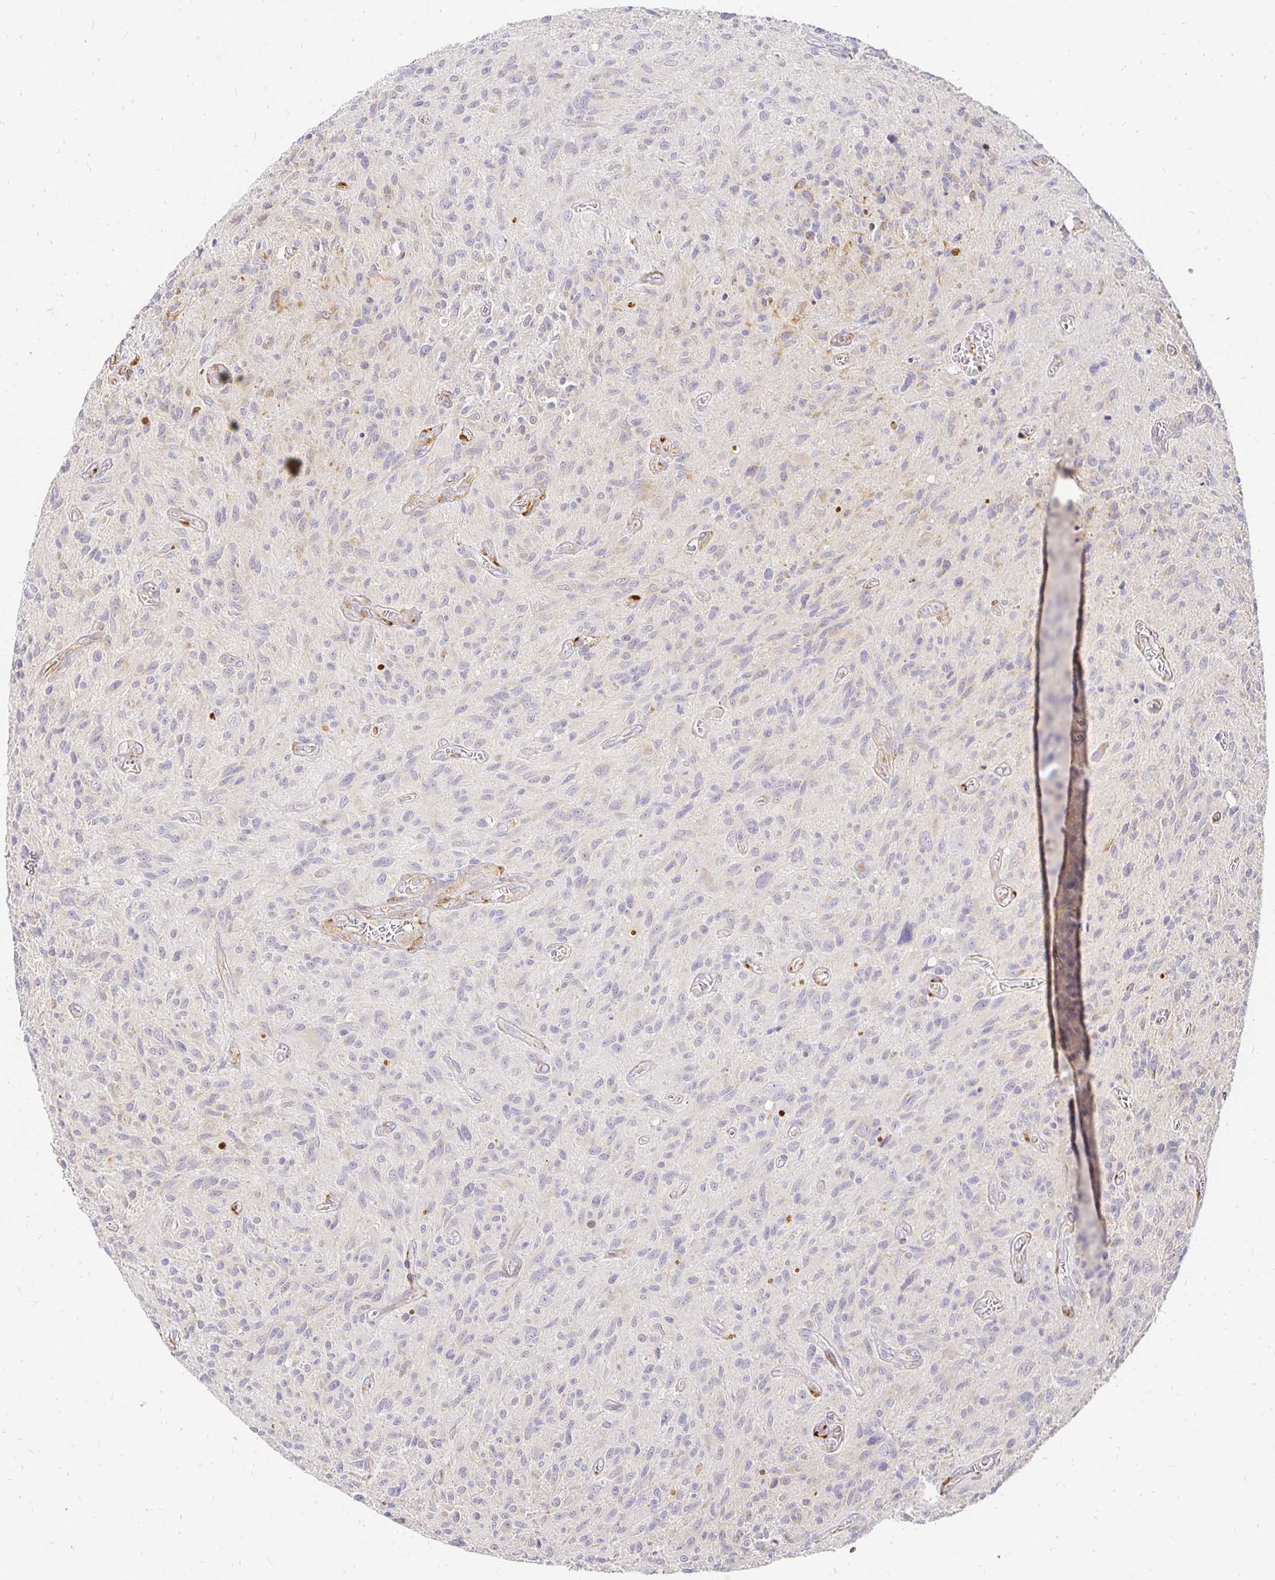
{"staining": {"intensity": "negative", "quantity": "none", "location": "none"}, "tissue": "glioma", "cell_type": "Tumor cells", "image_type": "cancer", "snomed": [{"axis": "morphology", "description": "Glioma, malignant, High grade"}, {"axis": "topography", "description": "Brain"}], "caption": "Immunohistochemical staining of glioma reveals no significant expression in tumor cells. (DAB immunohistochemistry, high magnification).", "gene": "PLOD1", "patient": {"sex": "male", "age": 75}}